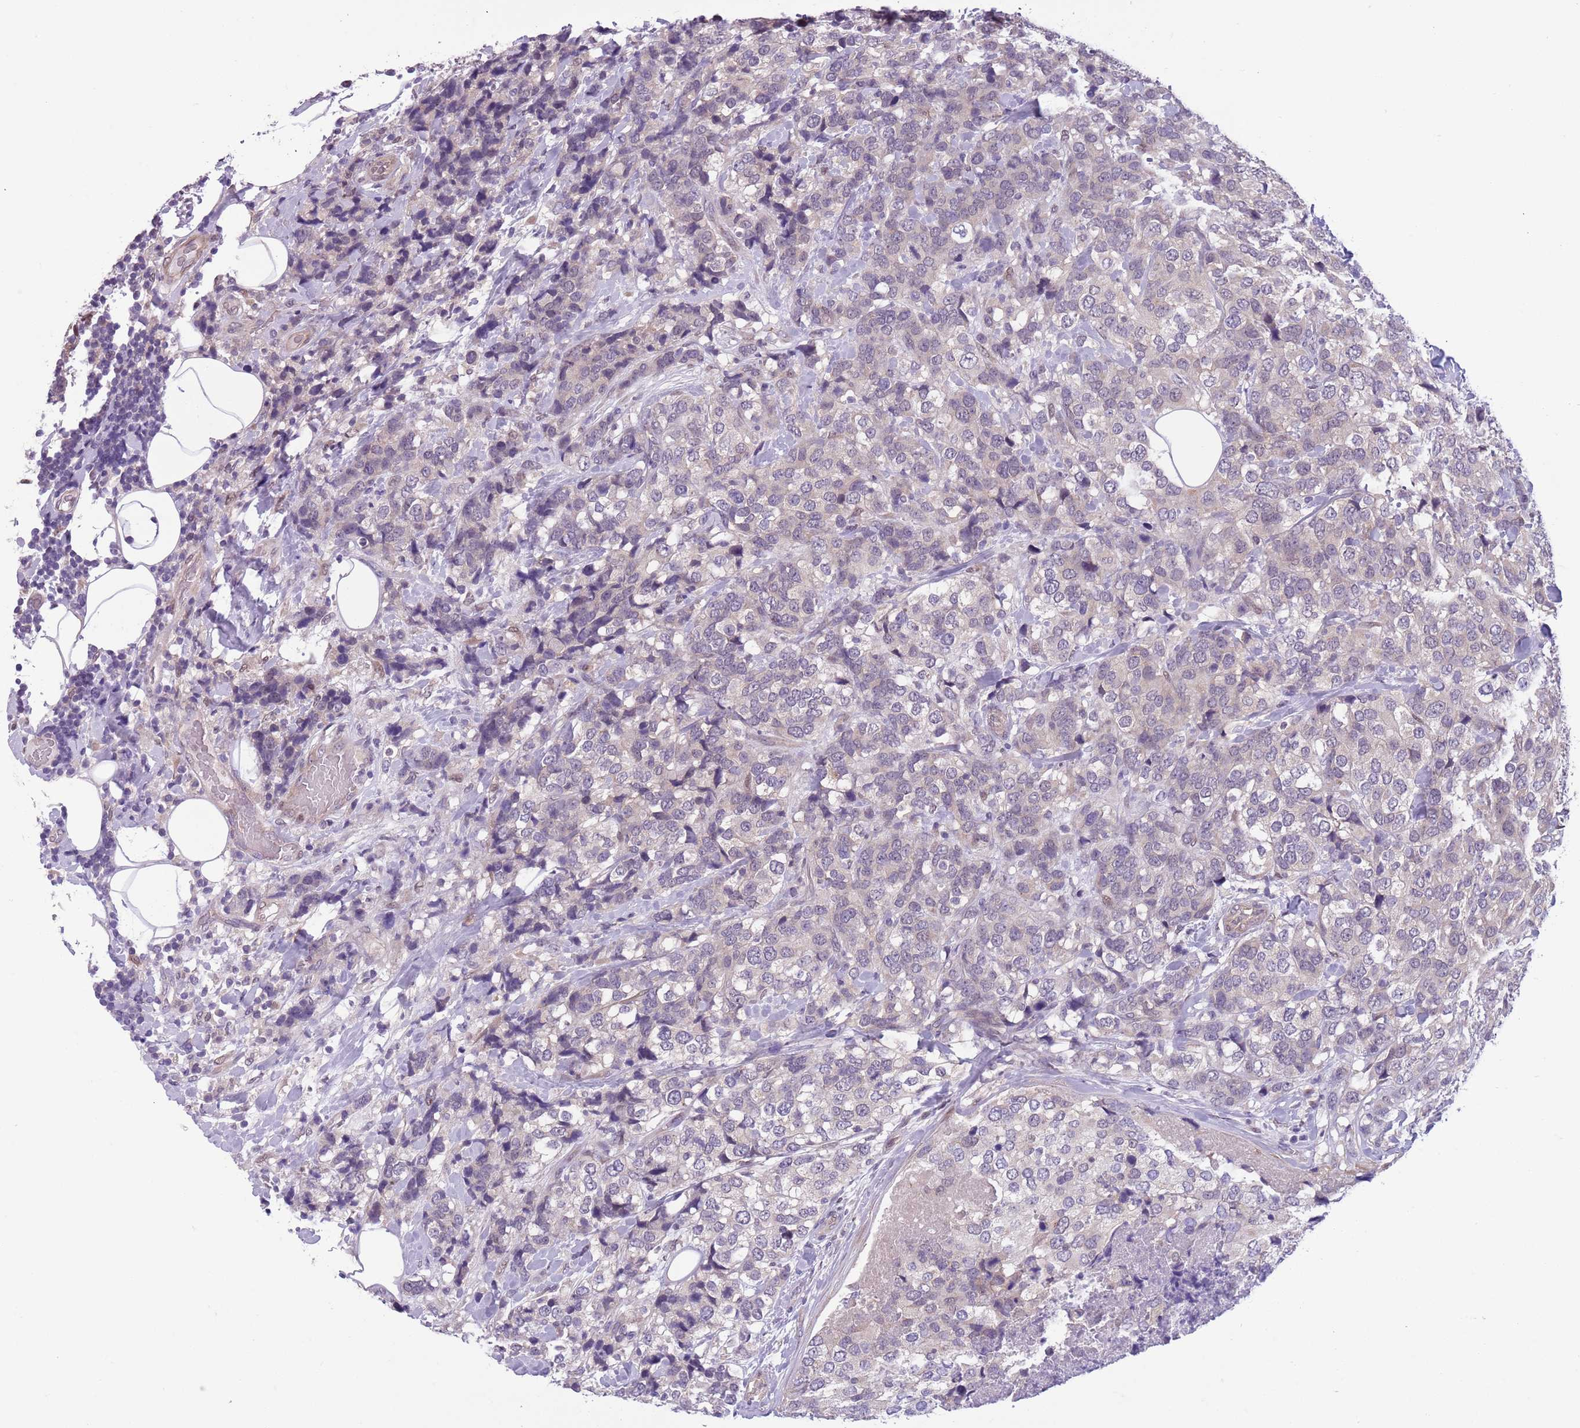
{"staining": {"intensity": "negative", "quantity": "none", "location": "none"}, "tissue": "breast cancer", "cell_type": "Tumor cells", "image_type": "cancer", "snomed": [{"axis": "morphology", "description": "Lobular carcinoma"}, {"axis": "topography", "description": "Breast"}], "caption": "This image is of breast lobular carcinoma stained with immunohistochemistry to label a protein in brown with the nuclei are counter-stained blue. There is no staining in tumor cells.", "gene": "ADCY7", "patient": {"sex": "female", "age": 59}}